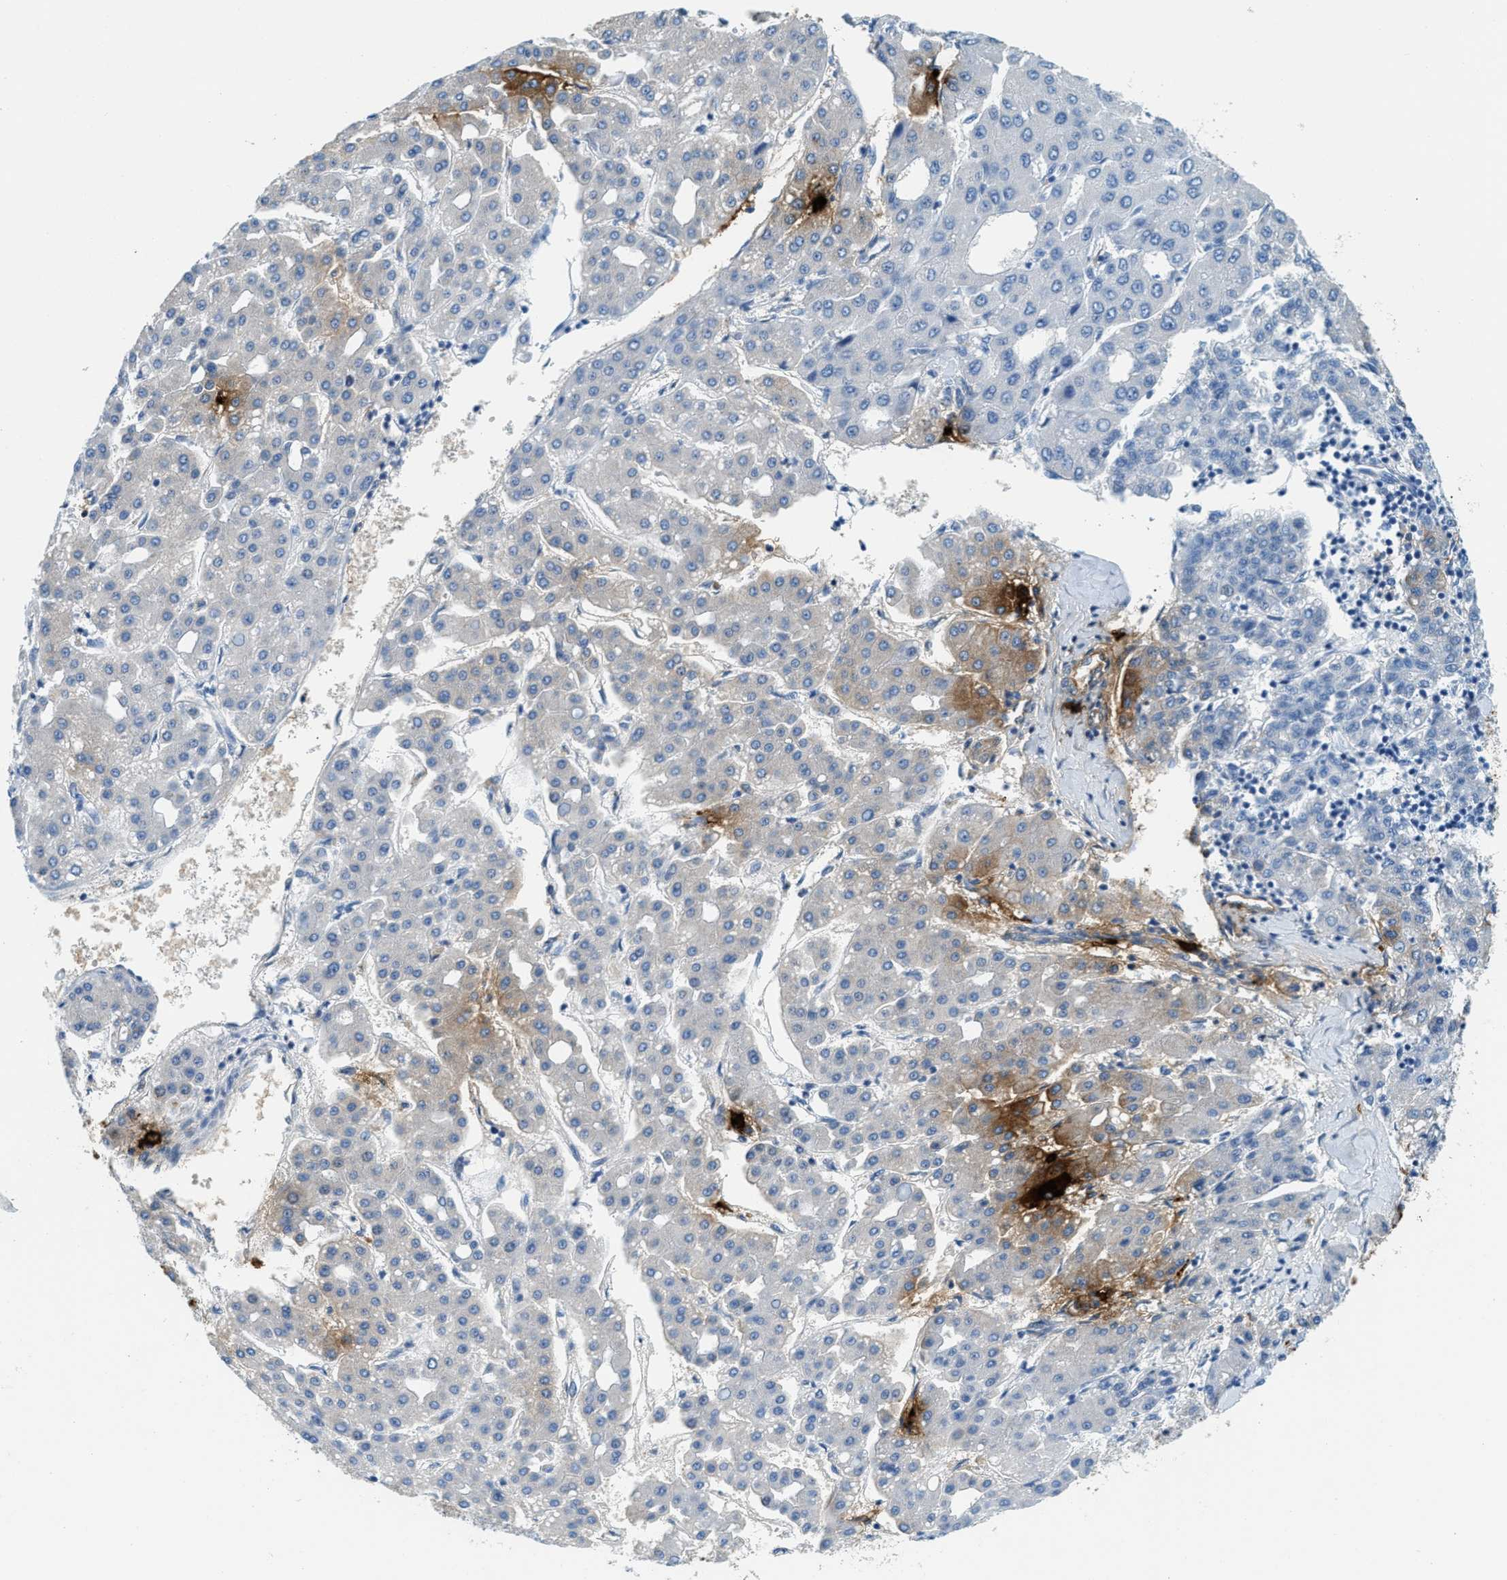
{"staining": {"intensity": "moderate", "quantity": "<25%", "location": "cytoplasmic/membranous"}, "tissue": "liver cancer", "cell_type": "Tumor cells", "image_type": "cancer", "snomed": [{"axis": "morphology", "description": "Carcinoma, Hepatocellular, NOS"}, {"axis": "topography", "description": "Liver"}], "caption": "Tumor cells demonstrate low levels of moderate cytoplasmic/membranous expression in approximately <25% of cells in liver hepatocellular carcinoma. Ihc stains the protein in brown and the nuclei are stained blue.", "gene": "TPSAB1", "patient": {"sex": "male", "age": 65}}